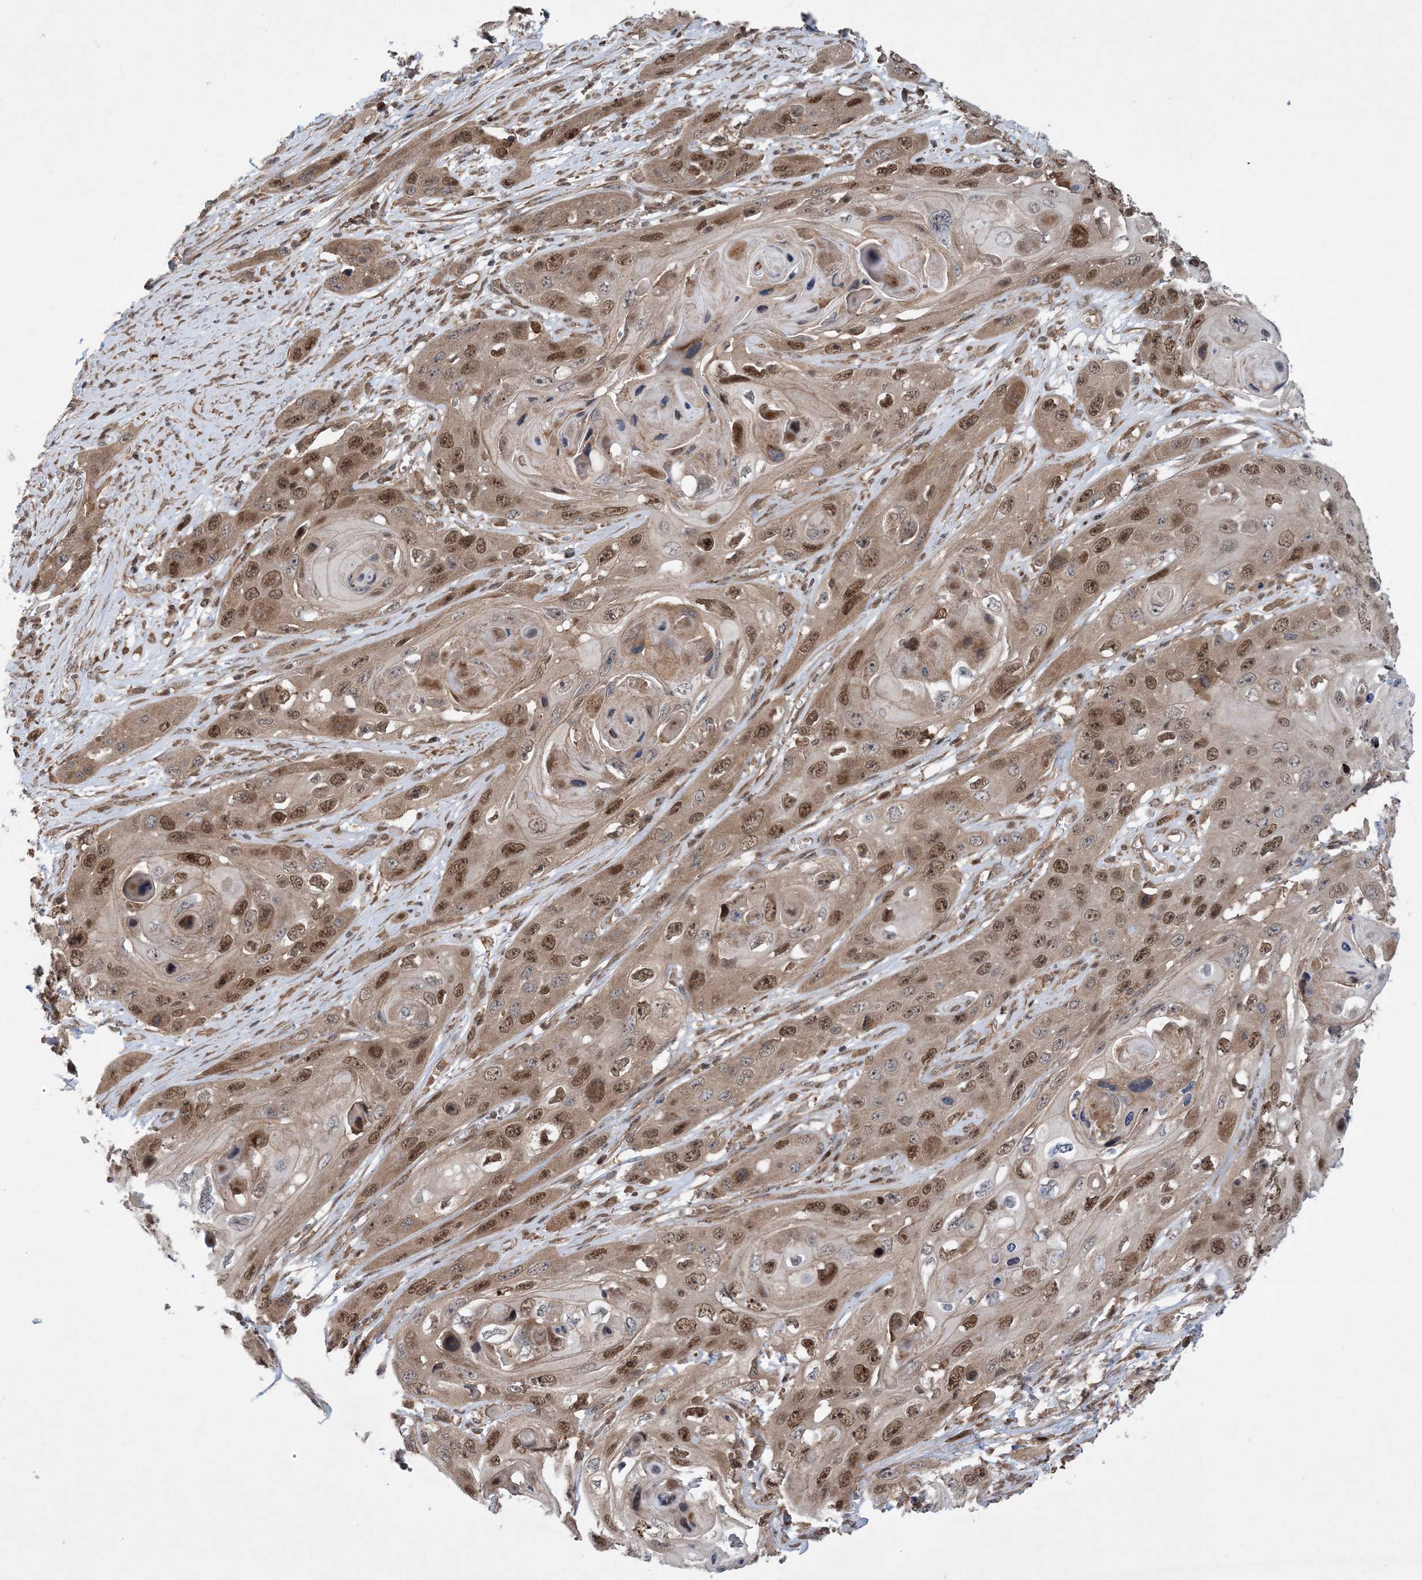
{"staining": {"intensity": "moderate", "quantity": ">75%", "location": "cytoplasmic/membranous,nuclear"}, "tissue": "skin cancer", "cell_type": "Tumor cells", "image_type": "cancer", "snomed": [{"axis": "morphology", "description": "Squamous cell carcinoma, NOS"}, {"axis": "topography", "description": "Skin"}], "caption": "Squamous cell carcinoma (skin) tissue exhibits moderate cytoplasmic/membranous and nuclear positivity in about >75% of tumor cells", "gene": "HEMK1", "patient": {"sex": "male", "age": 55}}